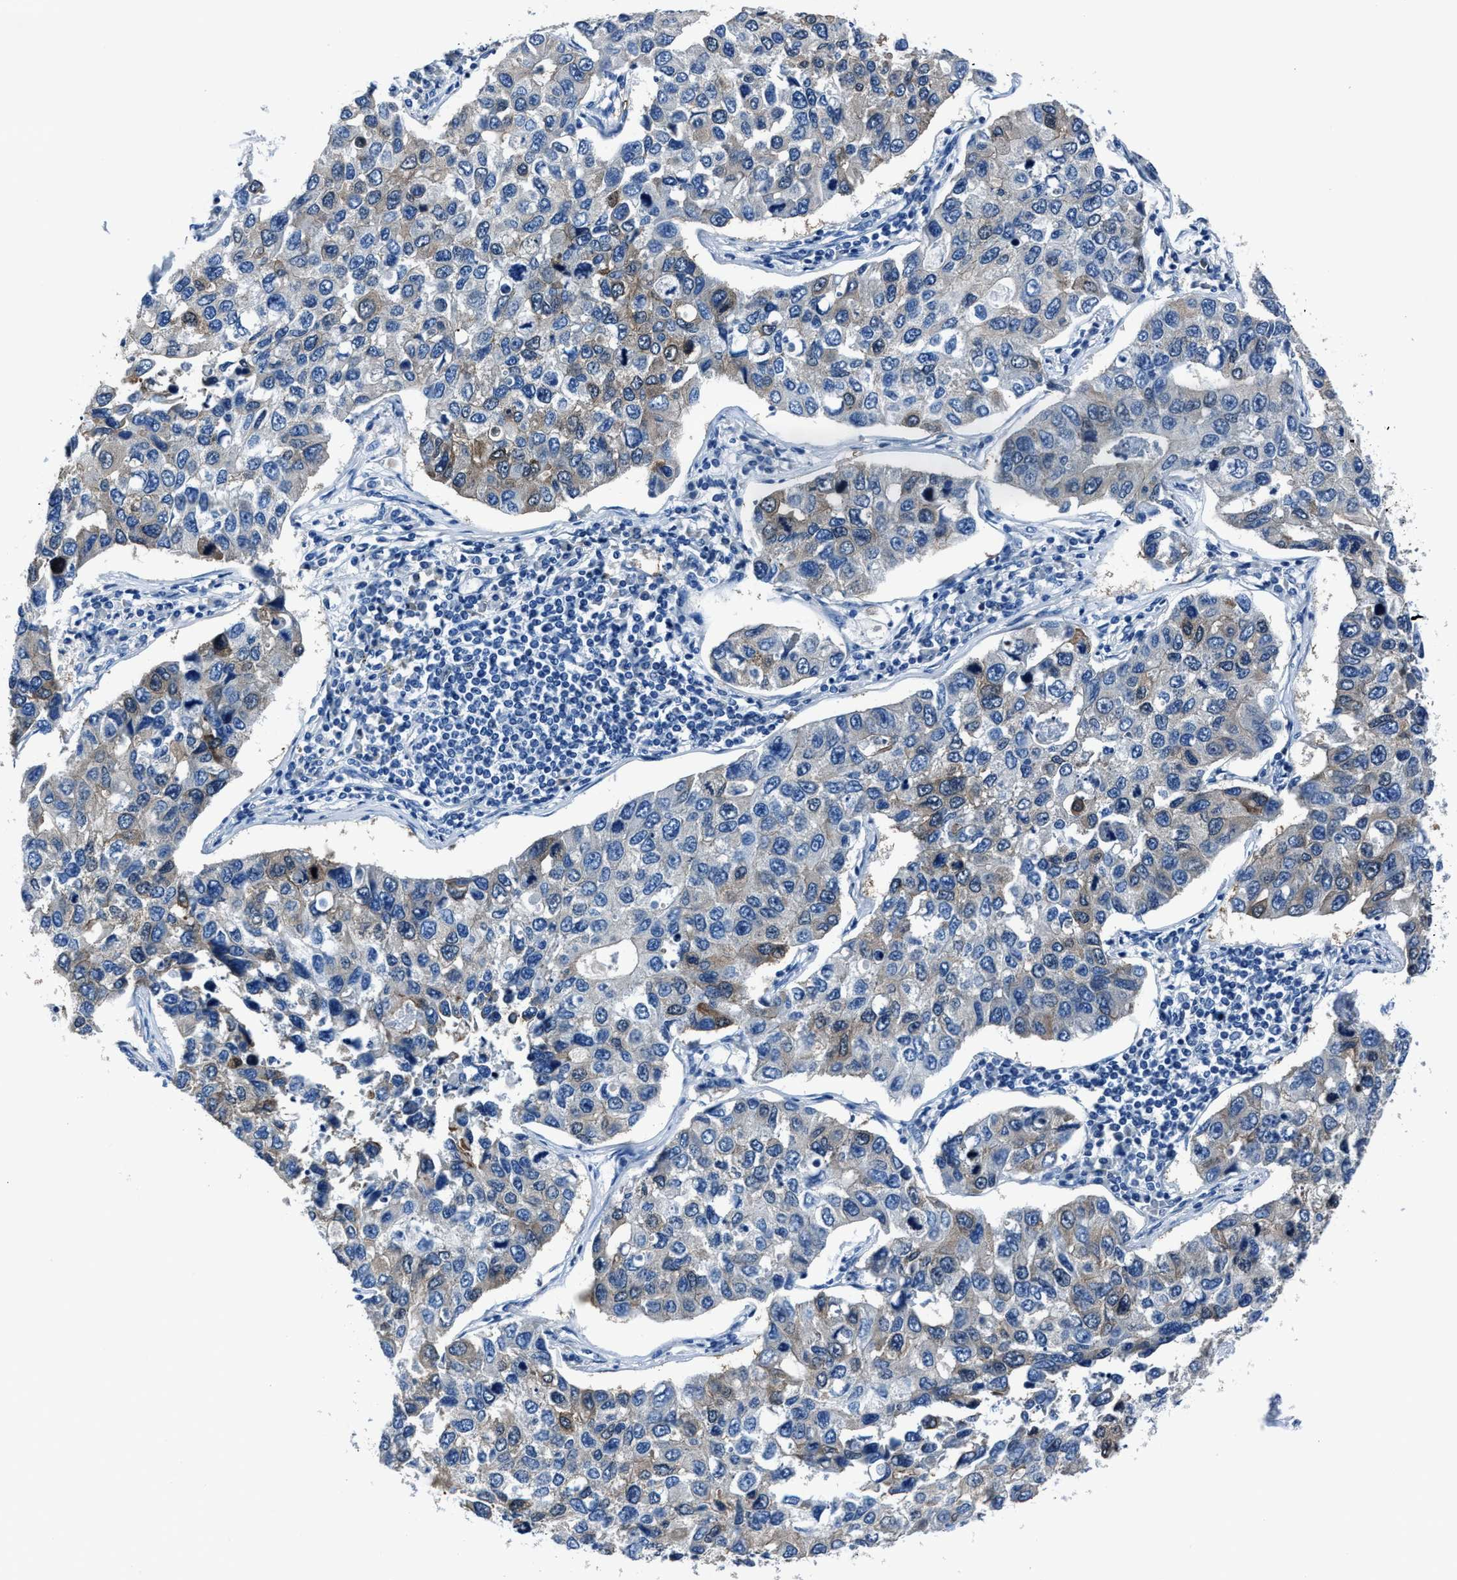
{"staining": {"intensity": "moderate", "quantity": "<25%", "location": "cytoplasmic/membranous"}, "tissue": "lung cancer", "cell_type": "Tumor cells", "image_type": "cancer", "snomed": [{"axis": "morphology", "description": "Adenocarcinoma, NOS"}, {"axis": "topography", "description": "Lung"}], "caption": "Human adenocarcinoma (lung) stained for a protein (brown) demonstrates moderate cytoplasmic/membranous positive staining in approximately <25% of tumor cells.", "gene": "LMO7", "patient": {"sex": "male", "age": 64}}